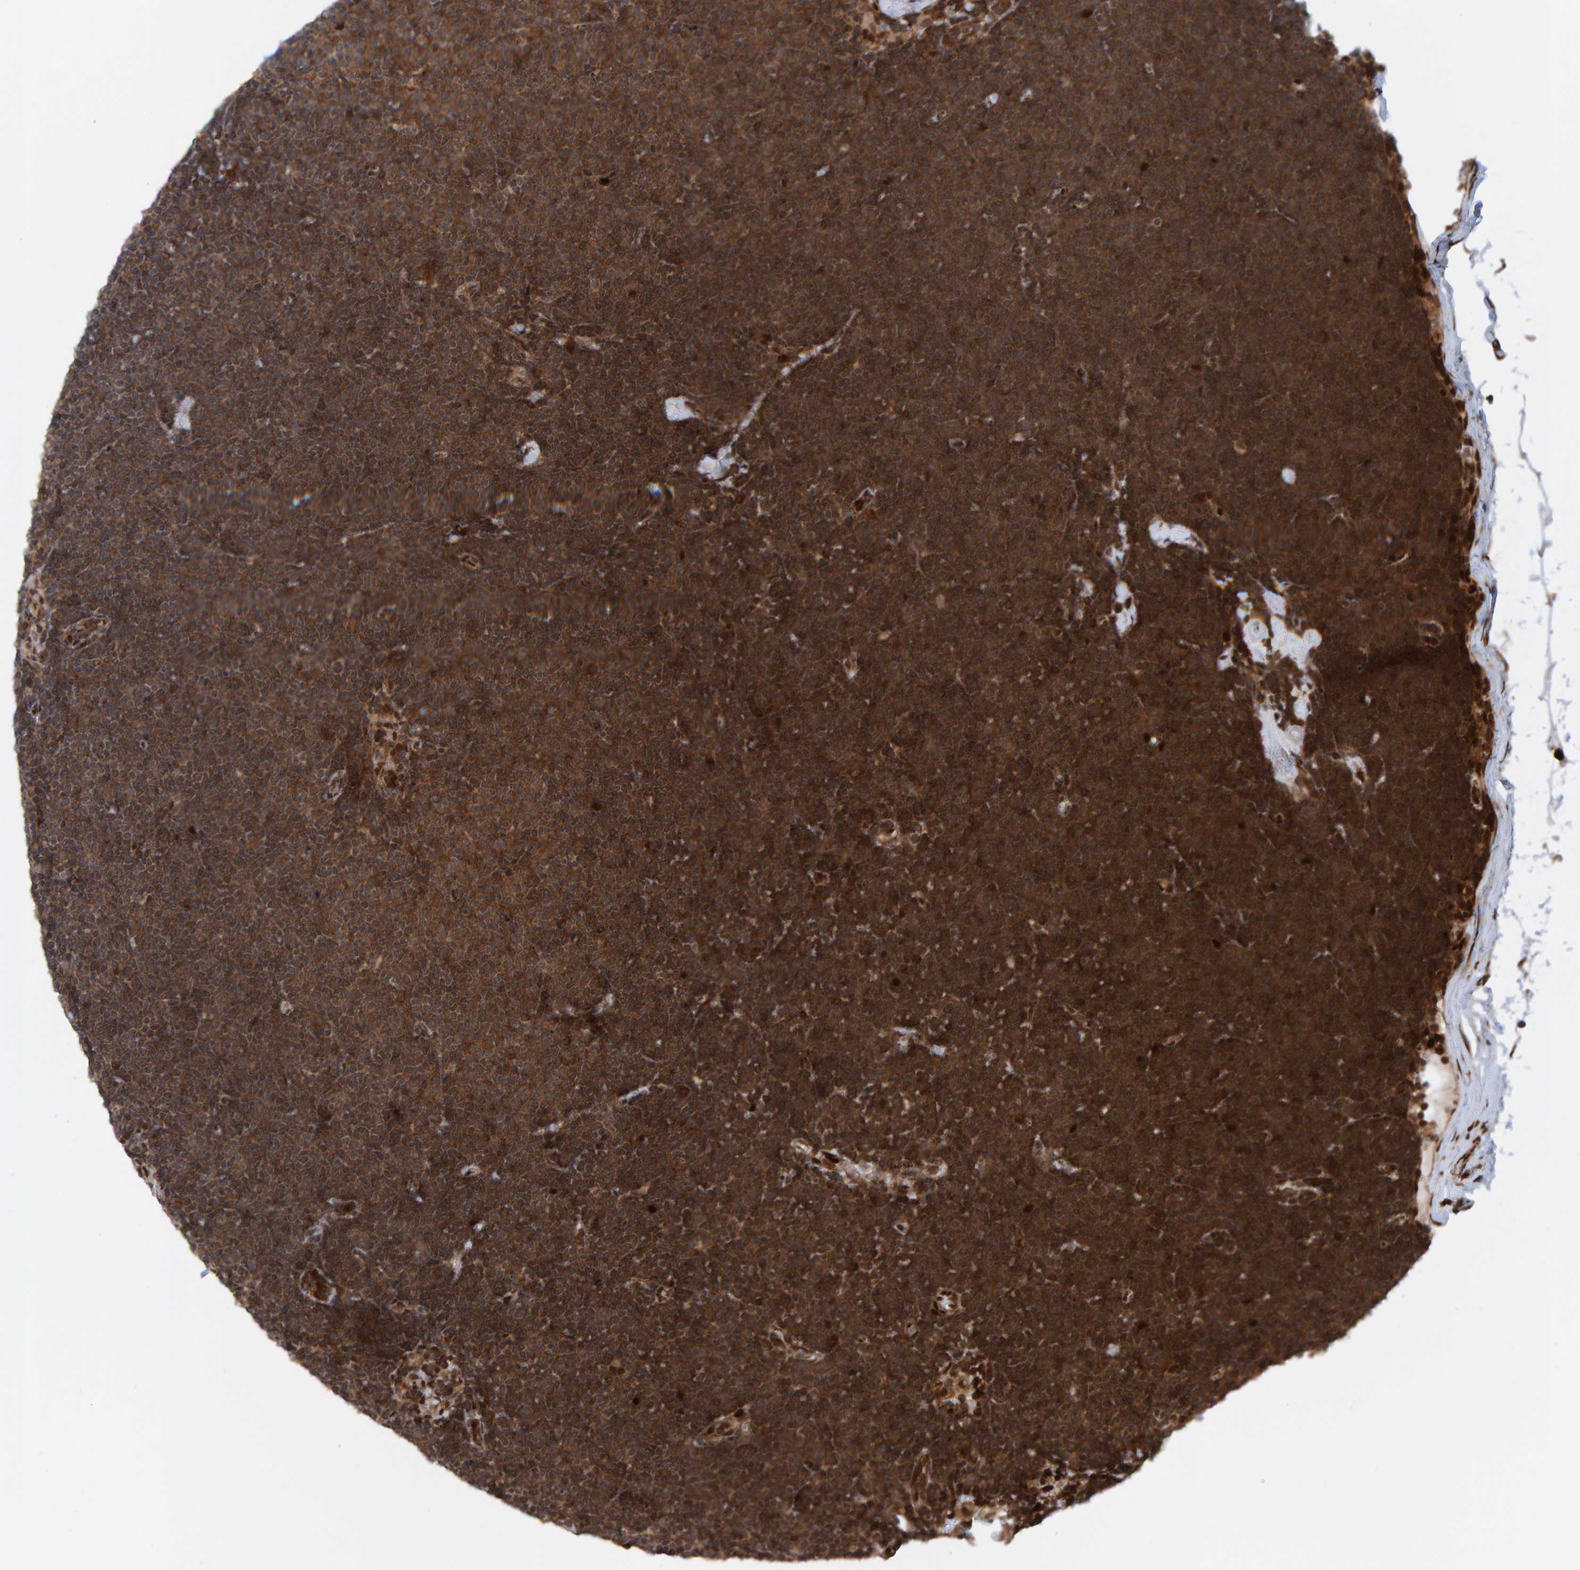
{"staining": {"intensity": "strong", "quantity": ">75%", "location": "cytoplasmic/membranous"}, "tissue": "lymphoma", "cell_type": "Tumor cells", "image_type": "cancer", "snomed": [{"axis": "morphology", "description": "Malignant lymphoma, non-Hodgkin's type, Low grade"}, {"axis": "topography", "description": "Lymph node"}], "caption": "DAB (3,3'-diaminobenzidine) immunohistochemical staining of human lymphoma exhibits strong cytoplasmic/membranous protein positivity in about >75% of tumor cells.", "gene": "ZNF366", "patient": {"sex": "female", "age": 53}}